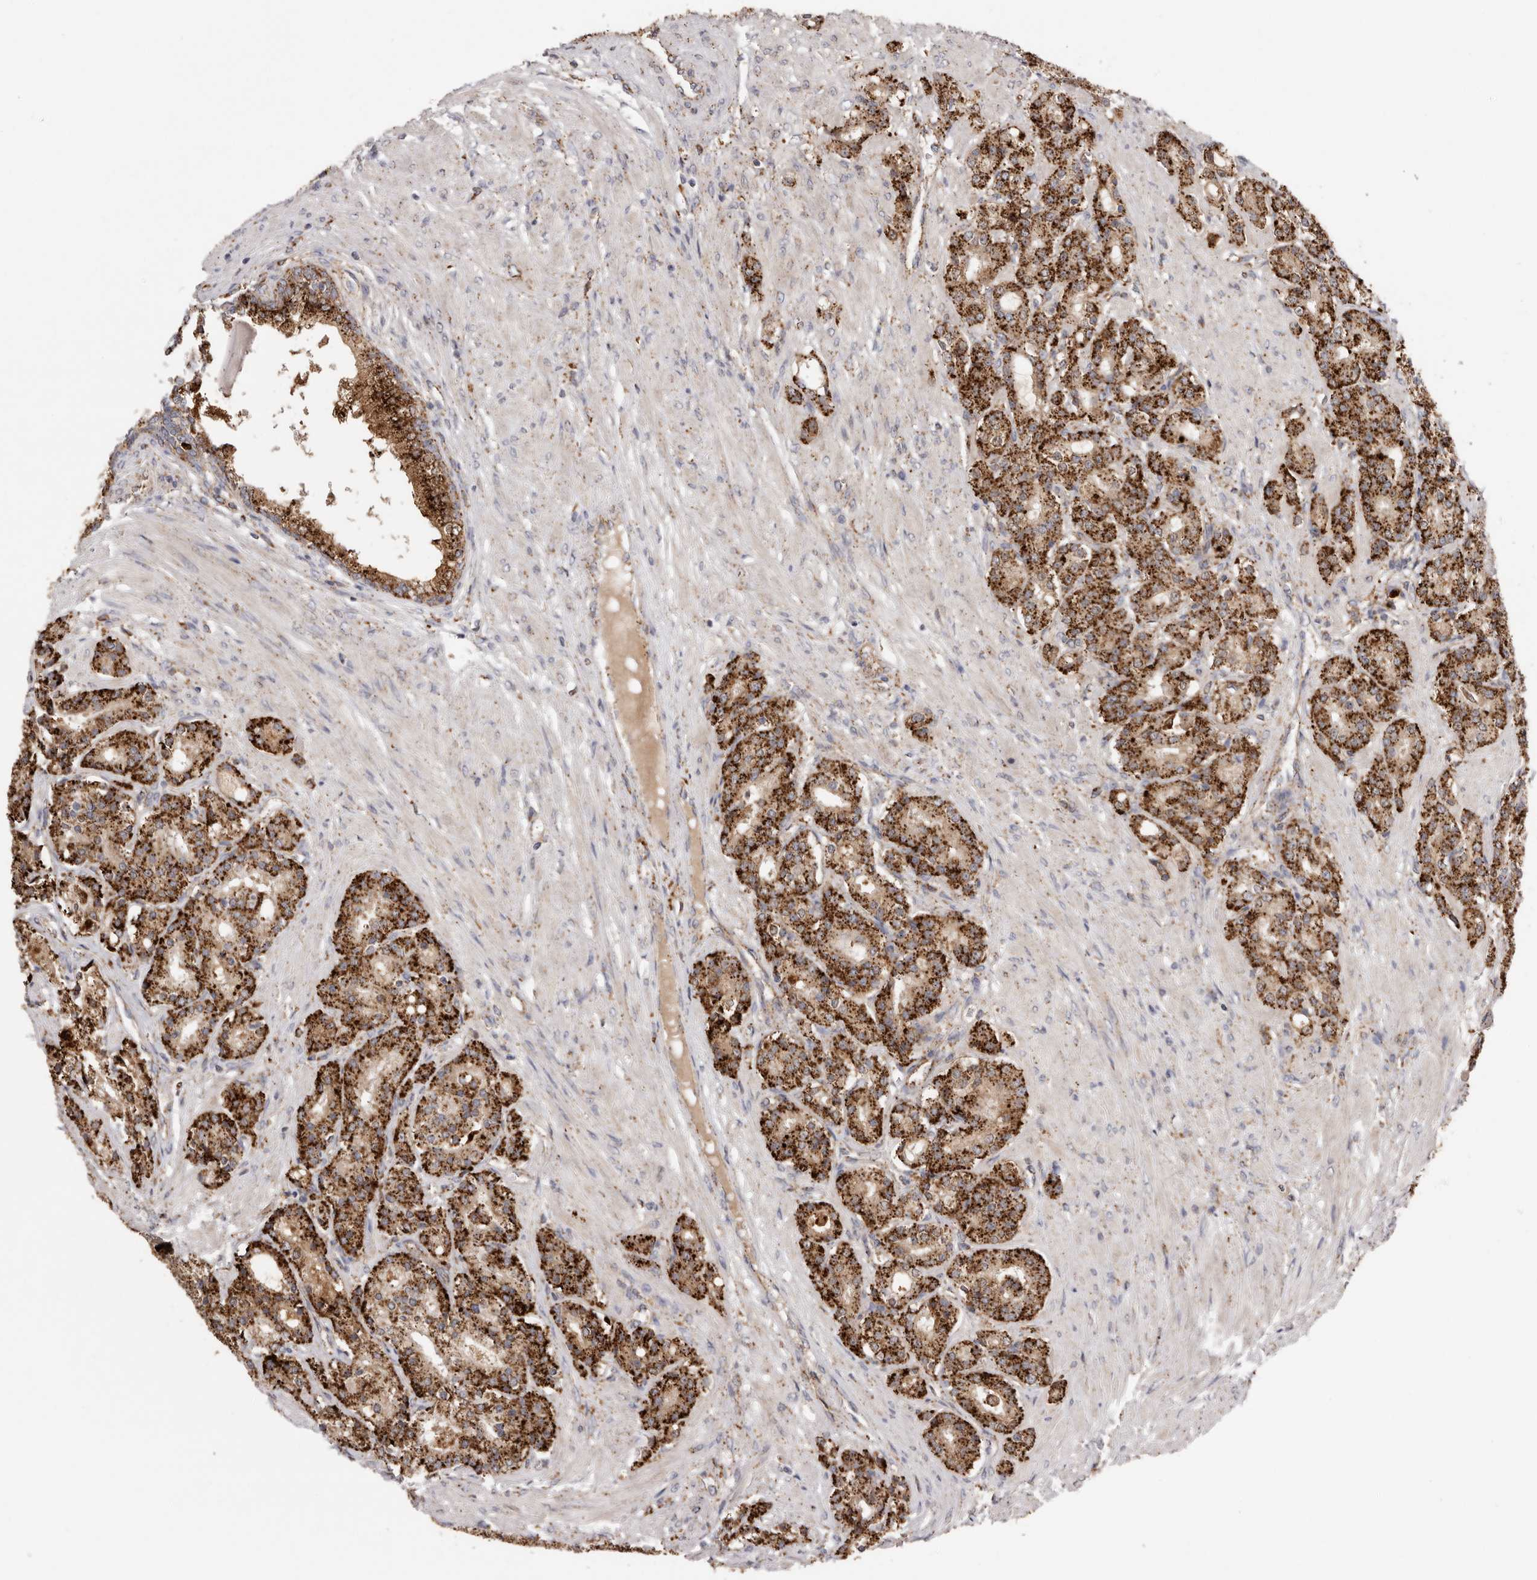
{"staining": {"intensity": "strong", "quantity": ">75%", "location": "cytoplasmic/membranous"}, "tissue": "prostate cancer", "cell_type": "Tumor cells", "image_type": "cancer", "snomed": [{"axis": "morphology", "description": "Adenocarcinoma, High grade"}, {"axis": "topography", "description": "Prostate"}], "caption": "The photomicrograph demonstrates staining of prostate cancer, revealing strong cytoplasmic/membranous protein staining (brown color) within tumor cells.", "gene": "GRN", "patient": {"sex": "male", "age": 60}}